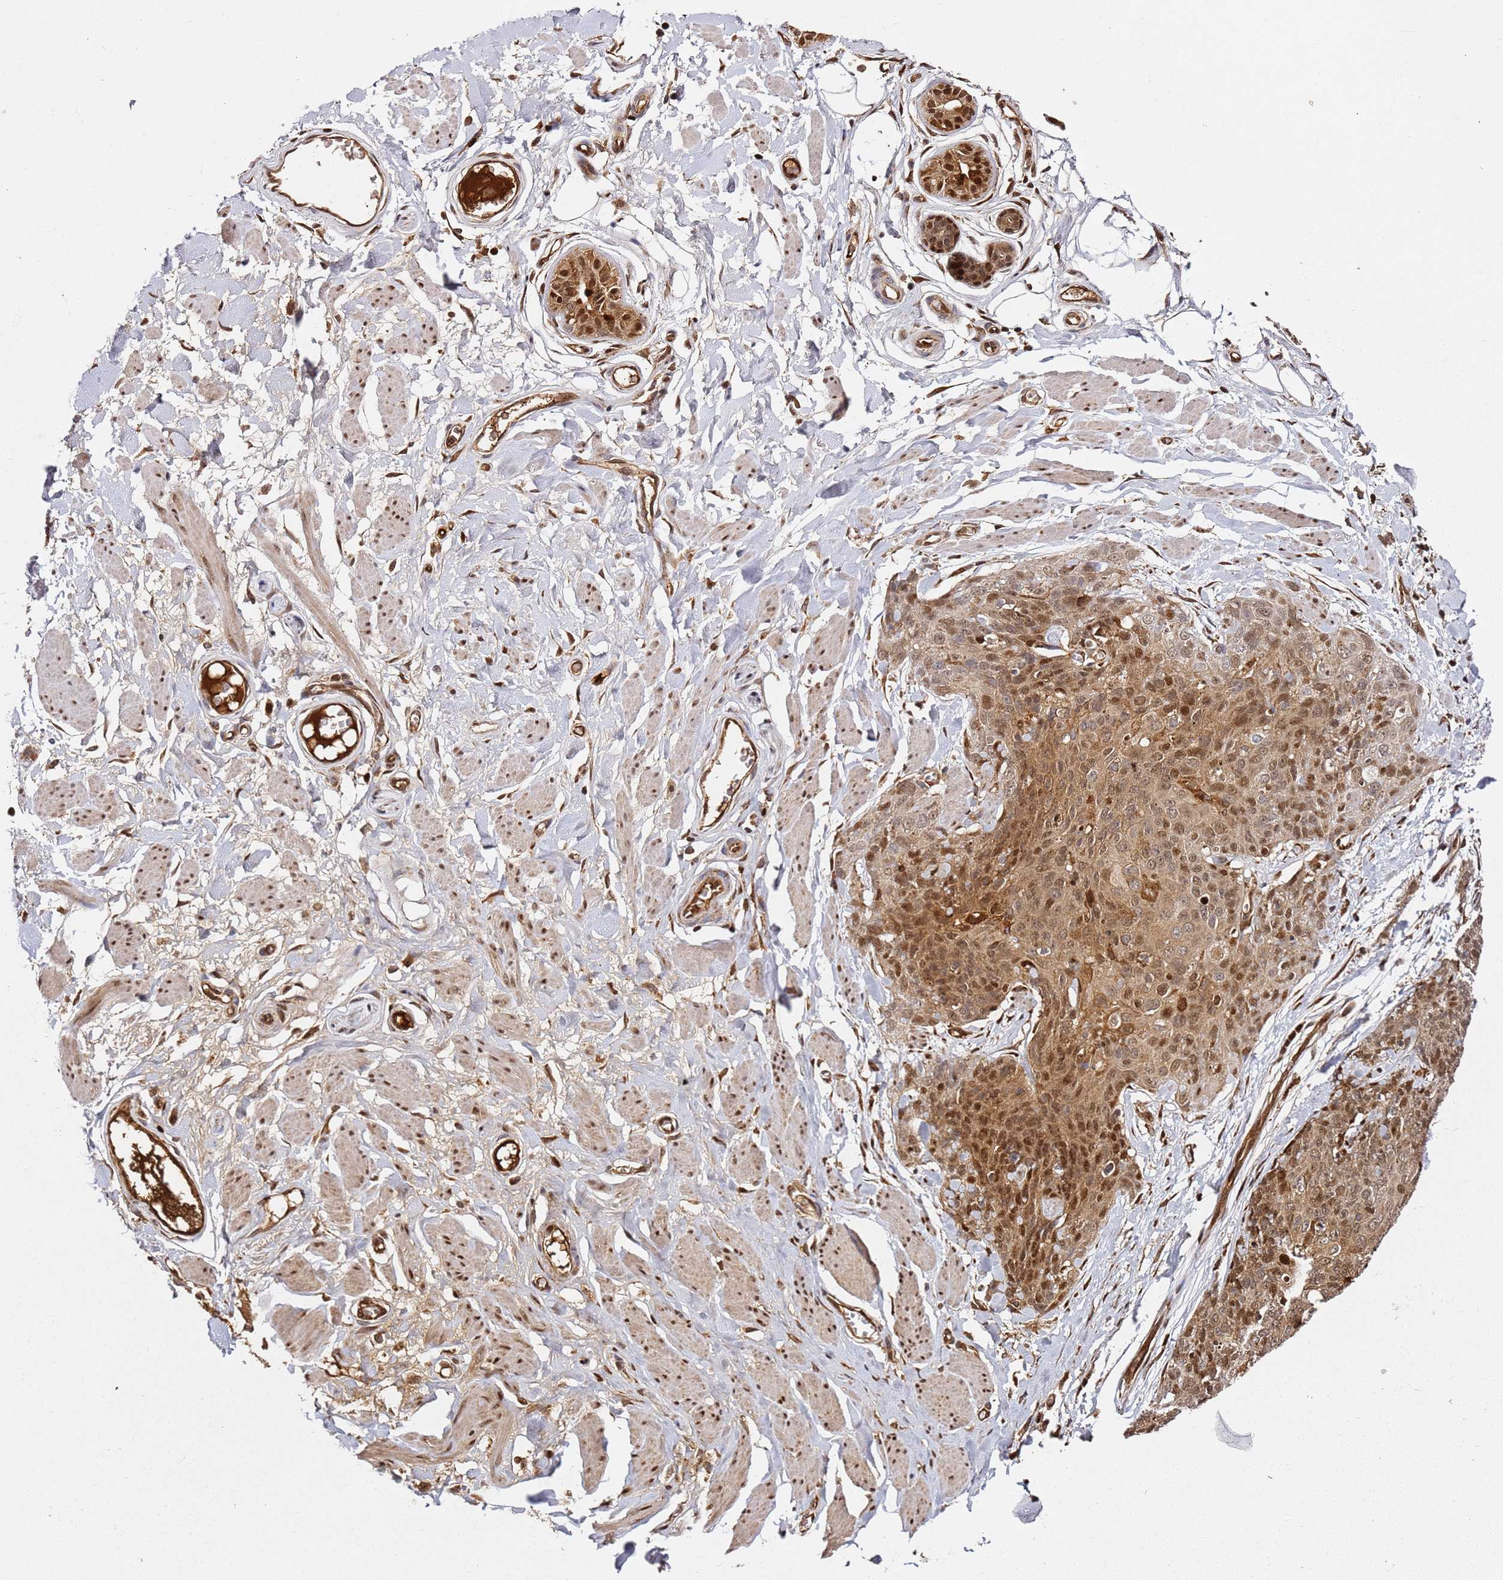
{"staining": {"intensity": "moderate", "quantity": ">75%", "location": "cytoplasmic/membranous,nuclear"}, "tissue": "skin cancer", "cell_type": "Tumor cells", "image_type": "cancer", "snomed": [{"axis": "morphology", "description": "Squamous cell carcinoma, NOS"}, {"axis": "topography", "description": "Skin"}, {"axis": "topography", "description": "Vulva"}], "caption": "Tumor cells exhibit medium levels of moderate cytoplasmic/membranous and nuclear expression in approximately >75% of cells in human skin cancer.", "gene": "SMOX", "patient": {"sex": "female", "age": 85}}